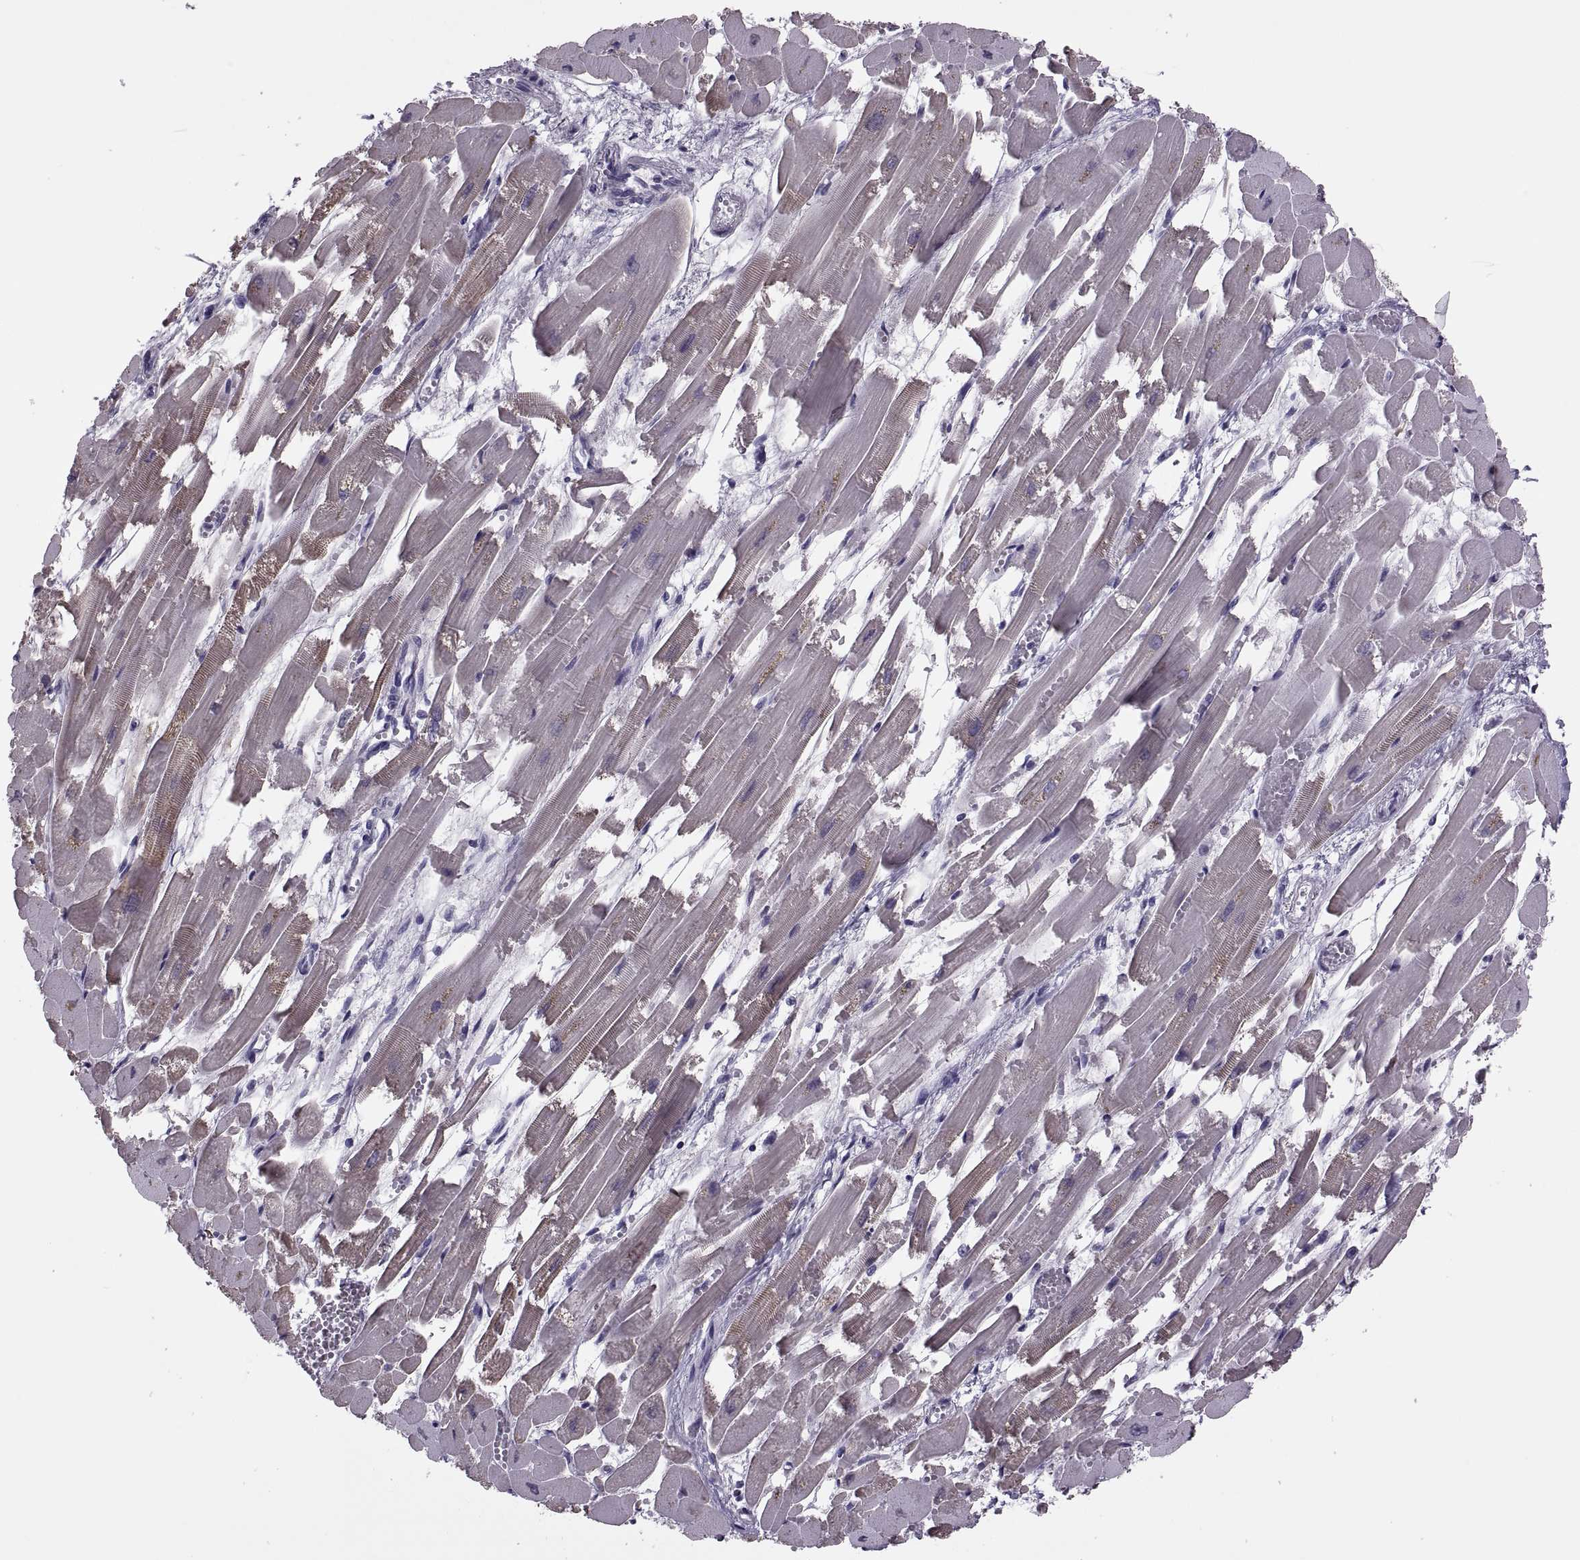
{"staining": {"intensity": "negative", "quantity": "none", "location": "none"}, "tissue": "heart muscle", "cell_type": "Cardiomyocytes", "image_type": "normal", "snomed": [{"axis": "morphology", "description": "Normal tissue, NOS"}, {"axis": "topography", "description": "Heart"}], "caption": "Immunohistochemistry micrograph of unremarkable human heart muscle stained for a protein (brown), which displays no positivity in cardiomyocytes.", "gene": "SYNGR4", "patient": {"sex": "female", "age": 52}}